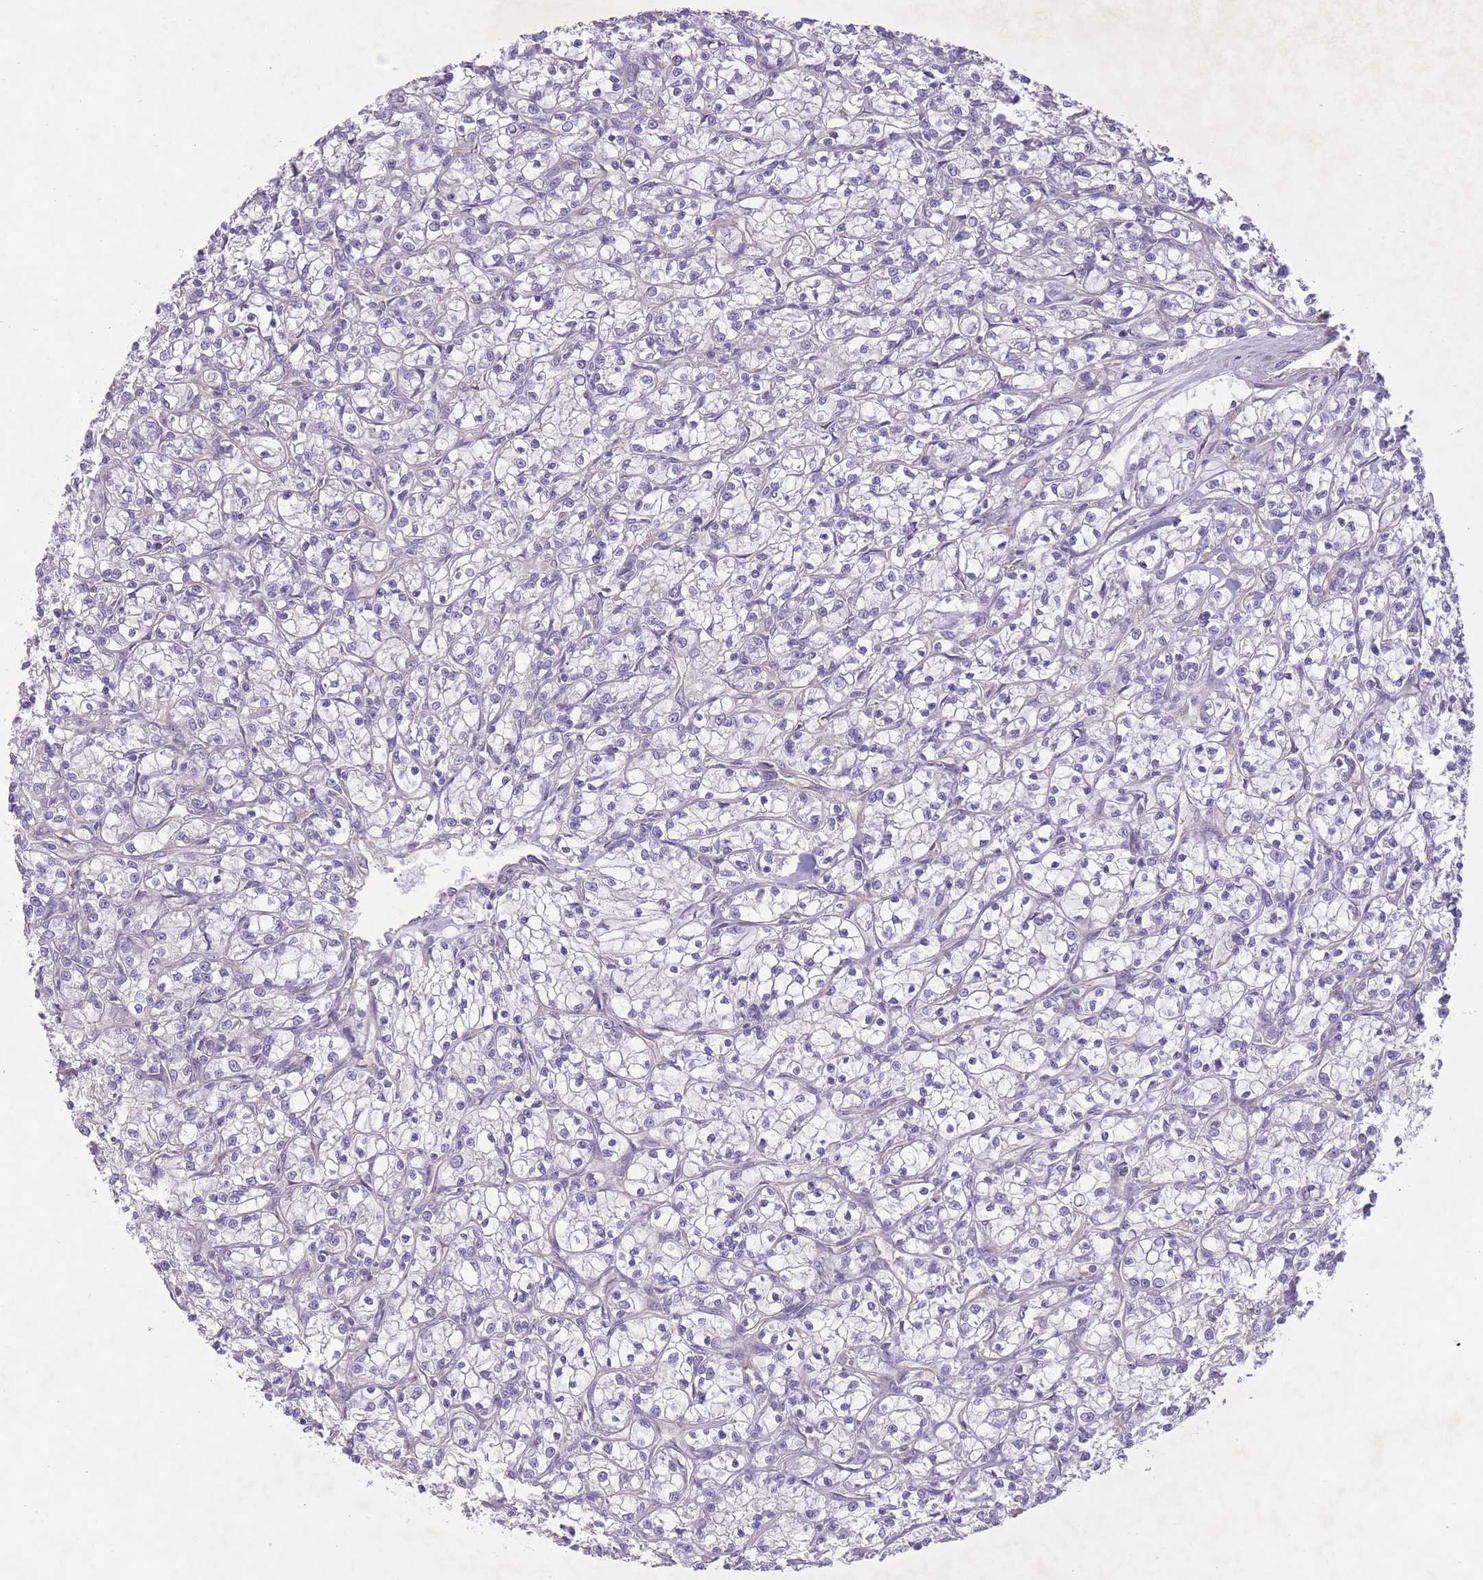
{"staining": {"intensity": "negative", "quantity": "none", "location": "none"}, "tissue": "renal cancer", "cell_type": "Tumor cells", "image_type": "cancer", "snomed": [{"axis": "morphology", "description": "Adenocarcinoma, NOS"}, {"axis": "topography", "description": "Kidney"}], "caption": "This is an immunohistochemistry image of renal cancer. There is no expression in tumor cells.", "gene": "PNPLA5", "patient": {"sex": "female", "age": 59}}